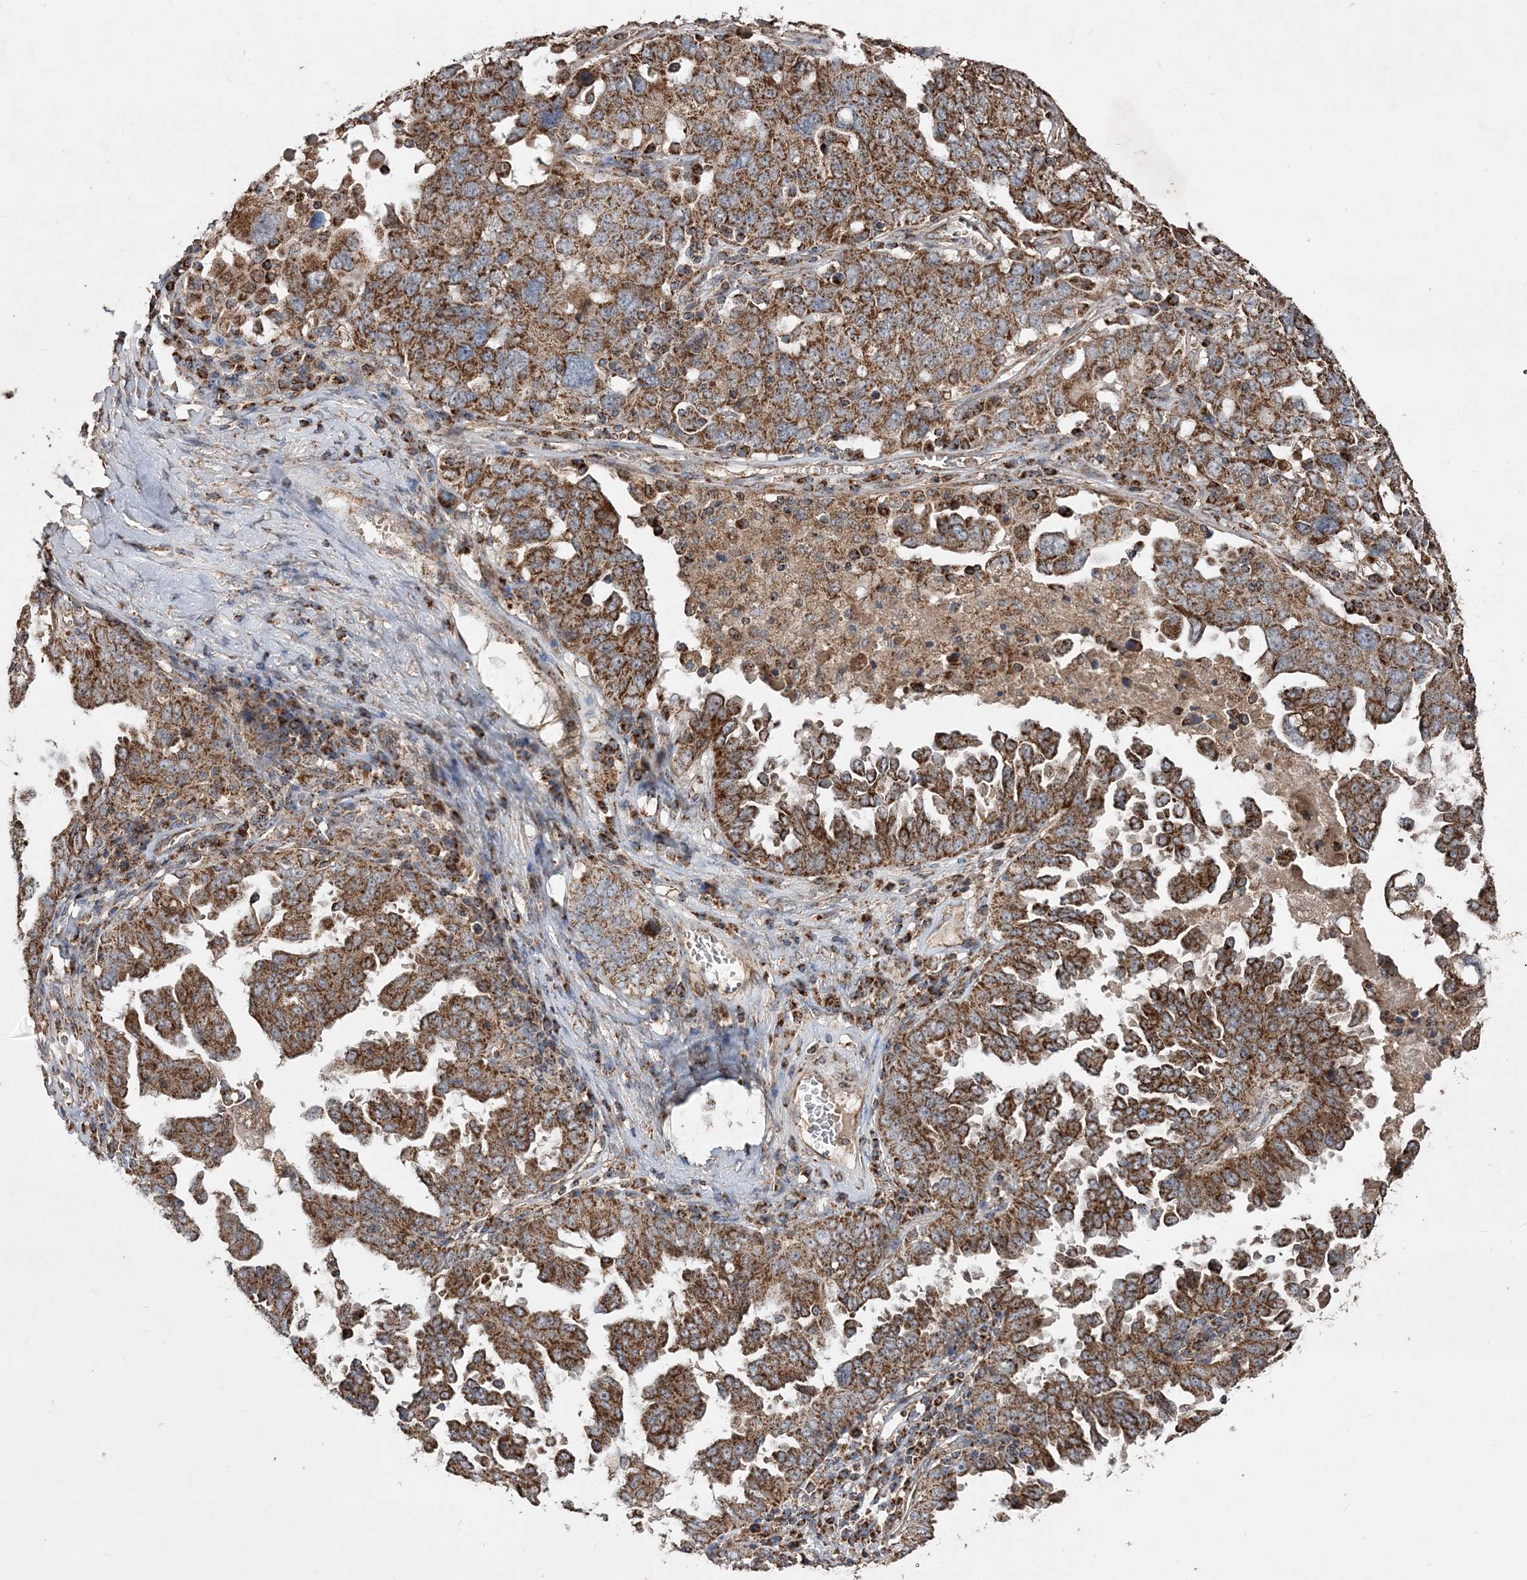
{"staining": {"intensity": "strong", "quantity": ">75%", "location": "cytoplasmic/membranous"}, "tissue": "ovarian cancer", "cell_type": "Tumor cells", "image_type": "cancer", "snomed": [{"axis": "morphology", "description": "Carcinoma, endometroid"}, {"axis": "topography", "description": "Ovary"}], "caption": "Strong cytoplasmic/membranous expression for a protein is appreciated in approximately >75% of tumor cells of ovarian cancer (endometroid carcinoma) using immunohistochemistry.", "gene": "POC5", "patient": {"sex": "female", "age": 62}}